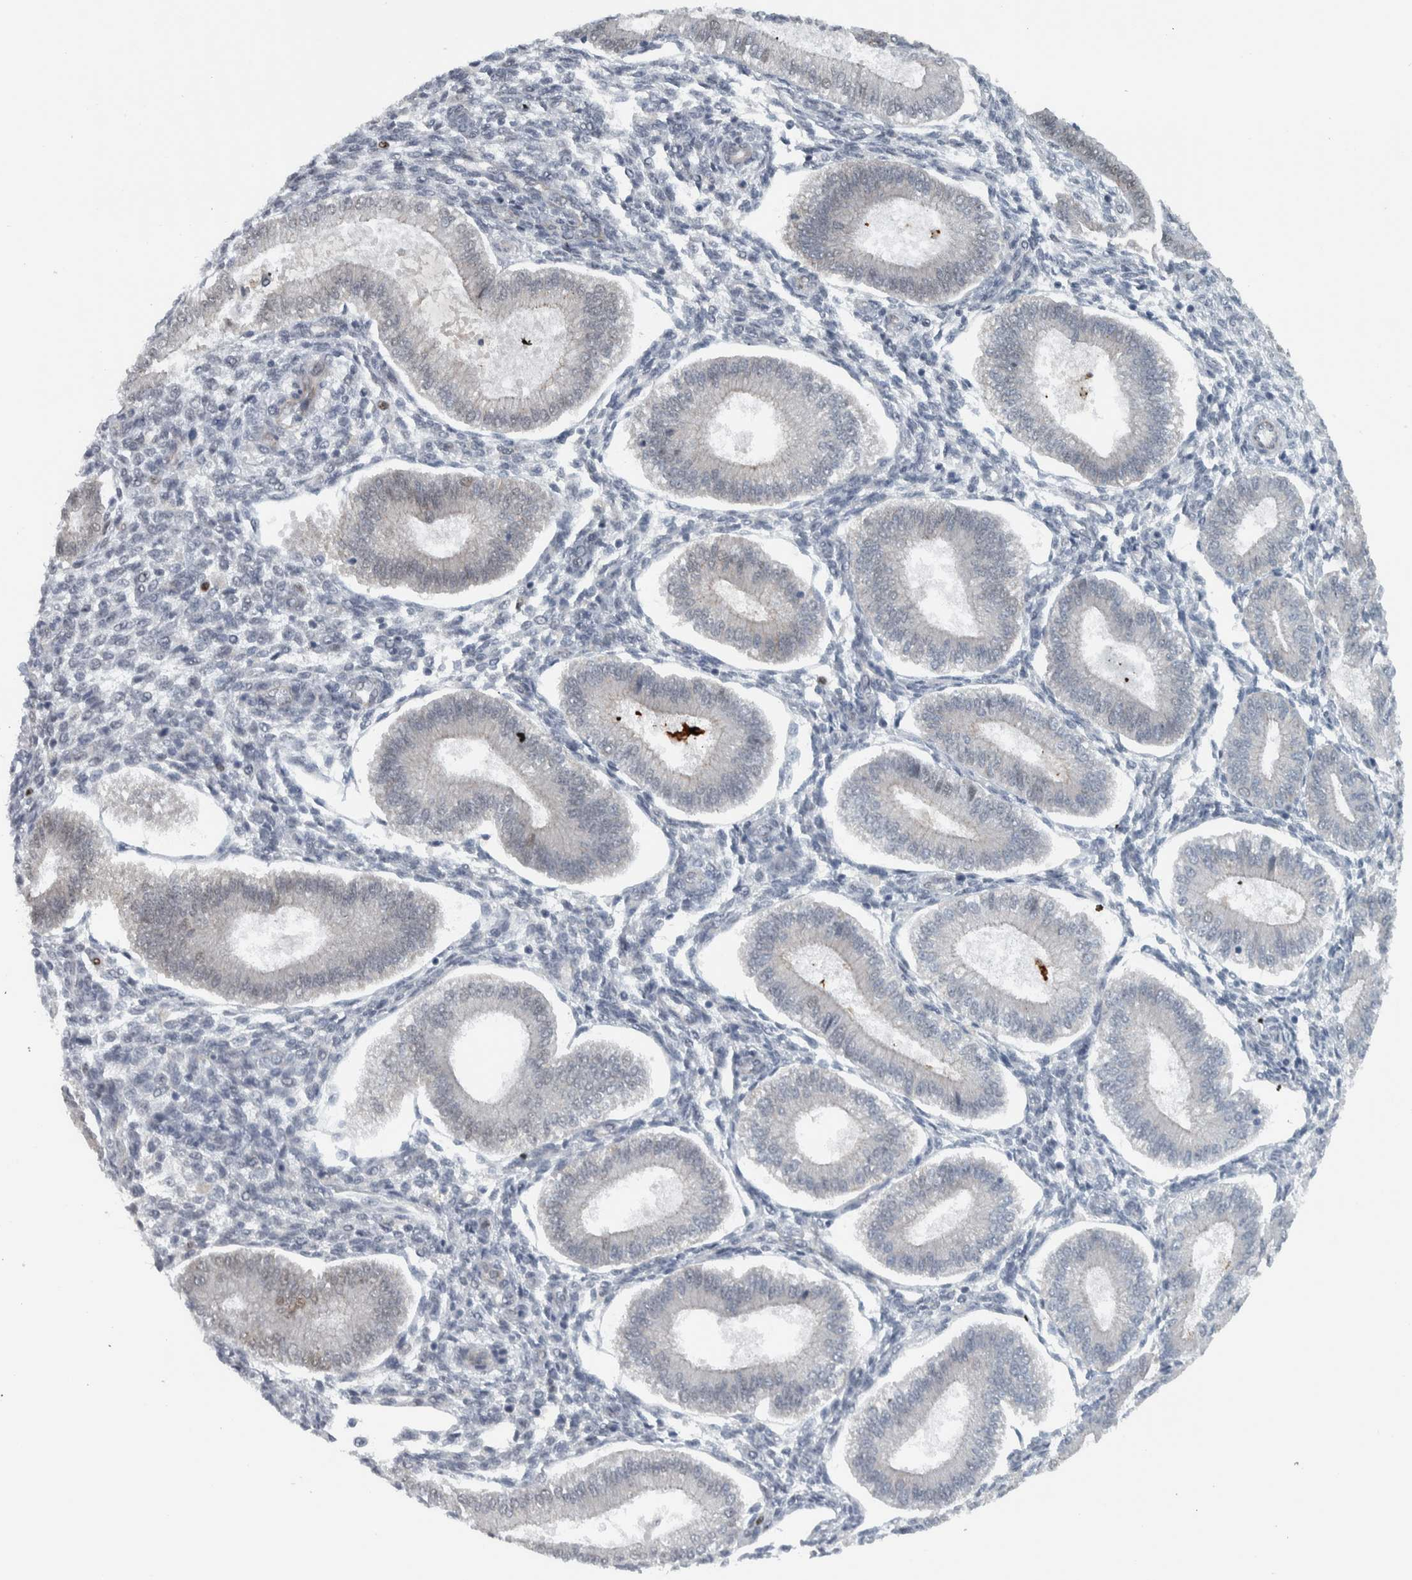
{"staining": {"intensity": "negative", "quantity": "none", "location": "none"}, "tissue": "endometrium", "cell_type": "Cells in endometrial stroma", "image_type": "normal", "snomed": [{"axis": "morphology", "description": "Normal tissue, NOS"}, {"axis": "topography", "description": "Endometrium"}], "caption": "There is no significant staining in cells in endometrial stroma of endometrium. (DAB immunohistochemistry with hematoxylin counter stain).", "gene": "ADPRM", "patient": {"sex": "female", "age": 39}}